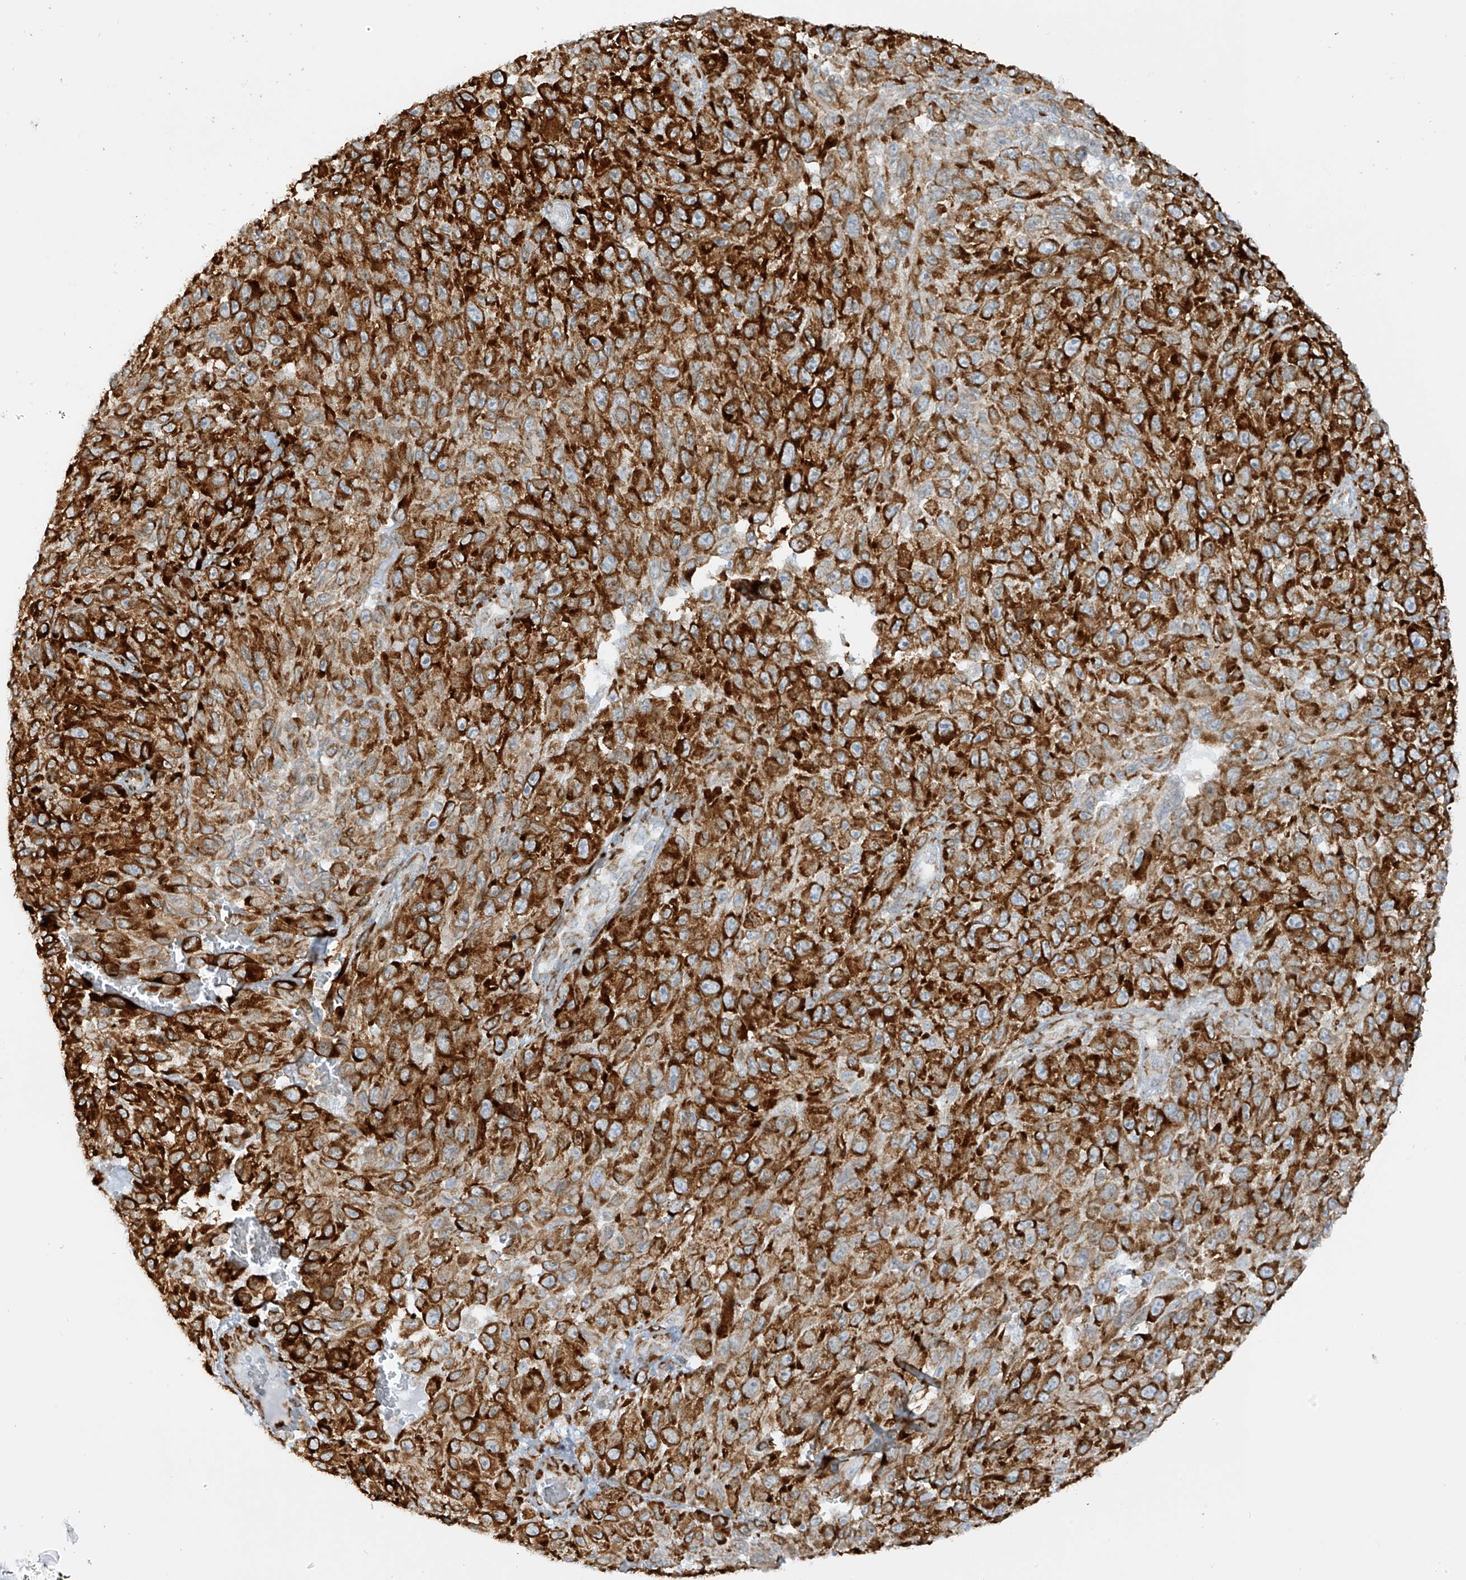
{"staining": {"intensity": "strong", "quantity": ">75%", "location": "cytoplasmic/membranous"}, "tissue": "melanoma", "cell_type": "Tumor cells", "image_type": "cancer", "snomed": [{"axis": "morphology", "description": "Malignant melanoma, NOS"}, {"axis": "topography", "description": "Skin"}], "caption": "The histopathology image demonstrates immunohistochemical staining of melanoma. There is strong cytoplasmic/membranous positivity is appreciated in about >75% of tumor cells.", "gene": "LRRC59", "patient": {"sex": "female", "age": 96}}